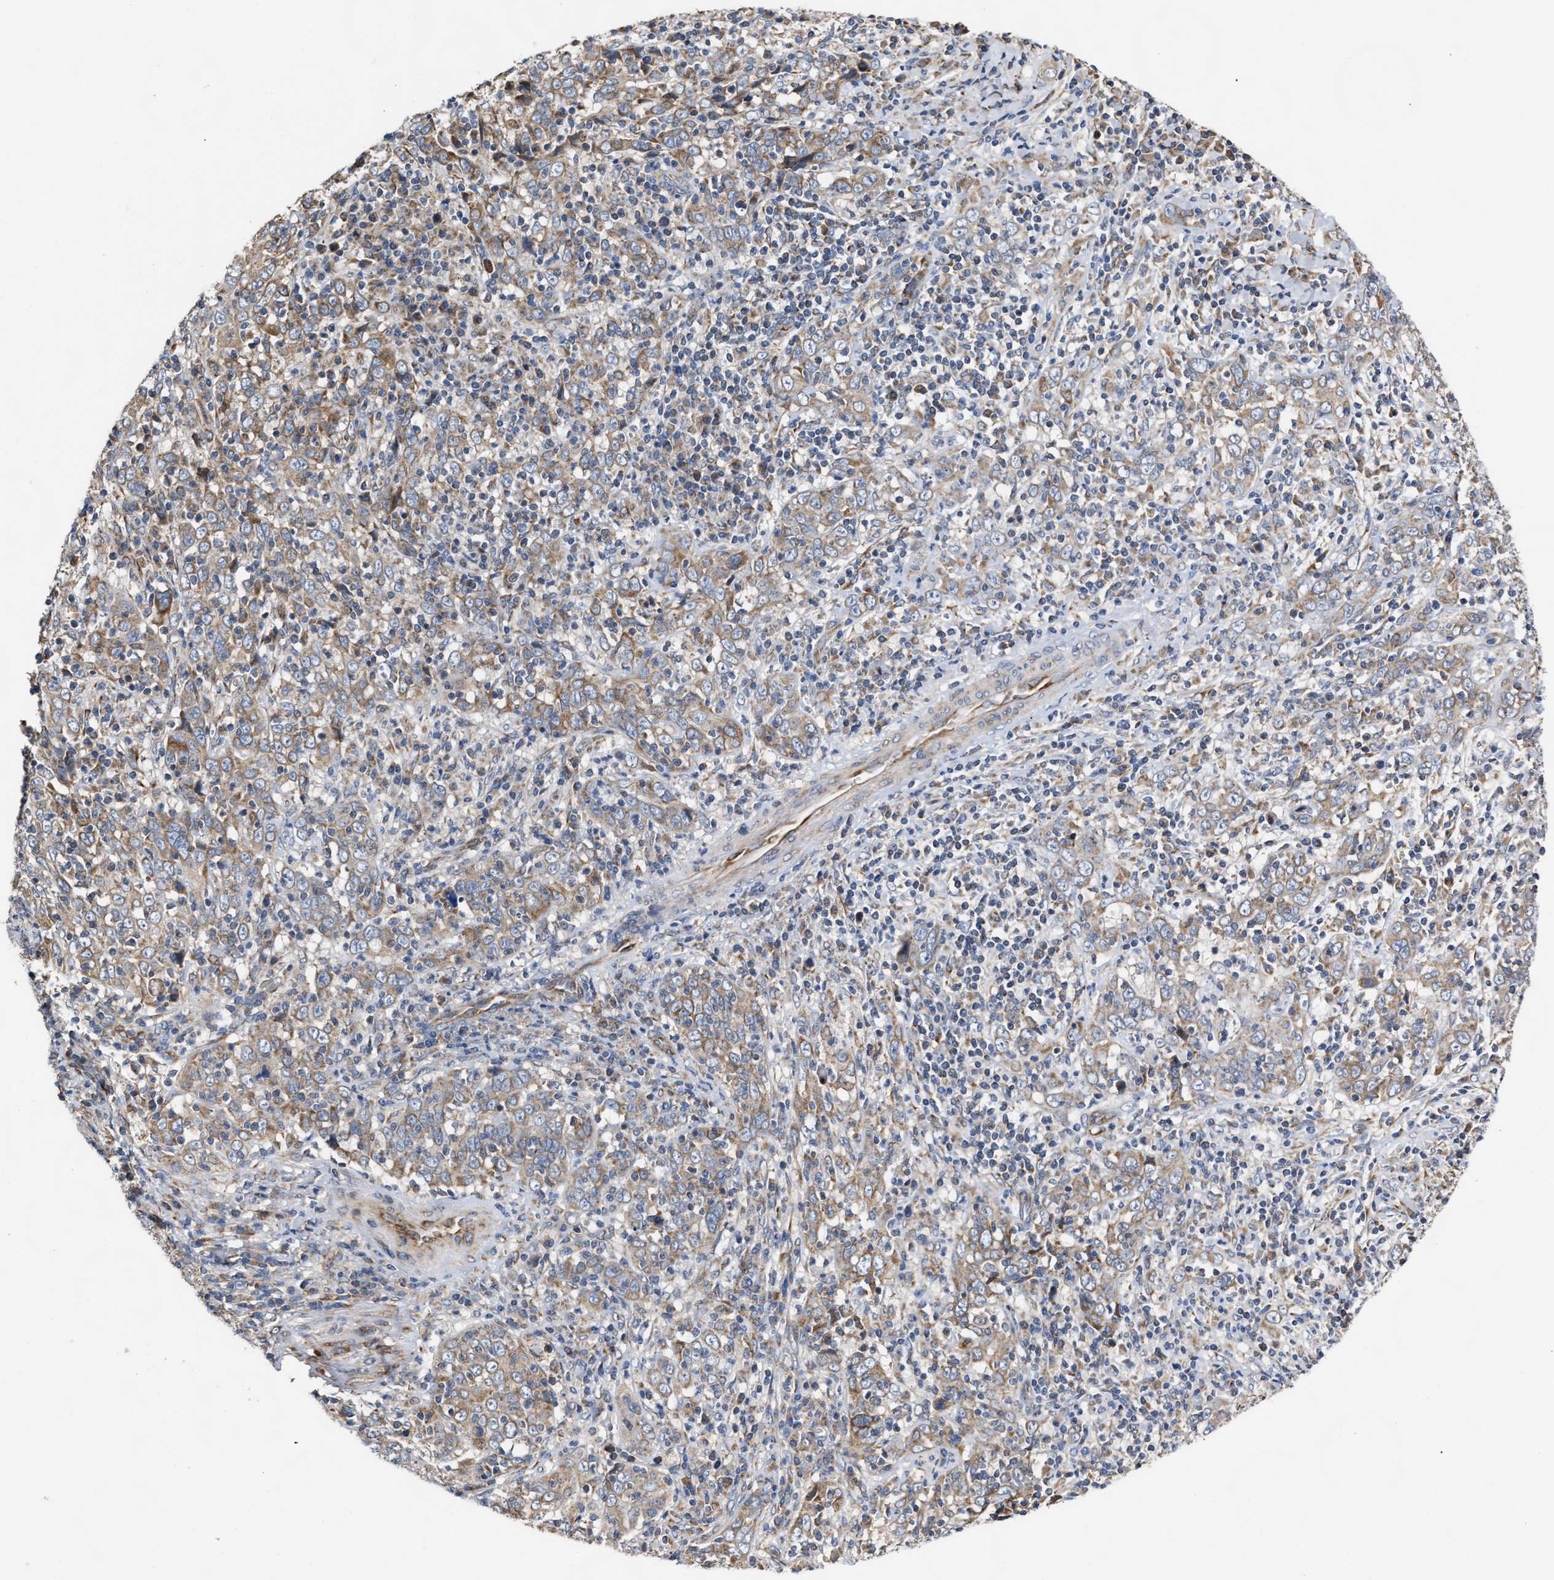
{"staining": {"intensity": "moderate", "quantity": ">75%", "location": "cytoplasmic/membranous"}, "tissue": "cervical cancer", "cell_type": "Tumor cells", "image_type": "cancer", "snomed": [{"axis": "morphology", "description": "Squamous cell carcinoma, NOS"}, {"axis": "topography", "description": "Cervix"}], "caption": "Immunohistochemistry (IHC) of cervical squamous cell carcinoma exhibits medium levels of moderate cytoplasmic/membranous expression in about >75% of tumor cells. (brown staining indicates protein expression, while blue staining denotes nuclei).", "gene": "MALSU1", "patient": {"sex": "female", "age": 46}}